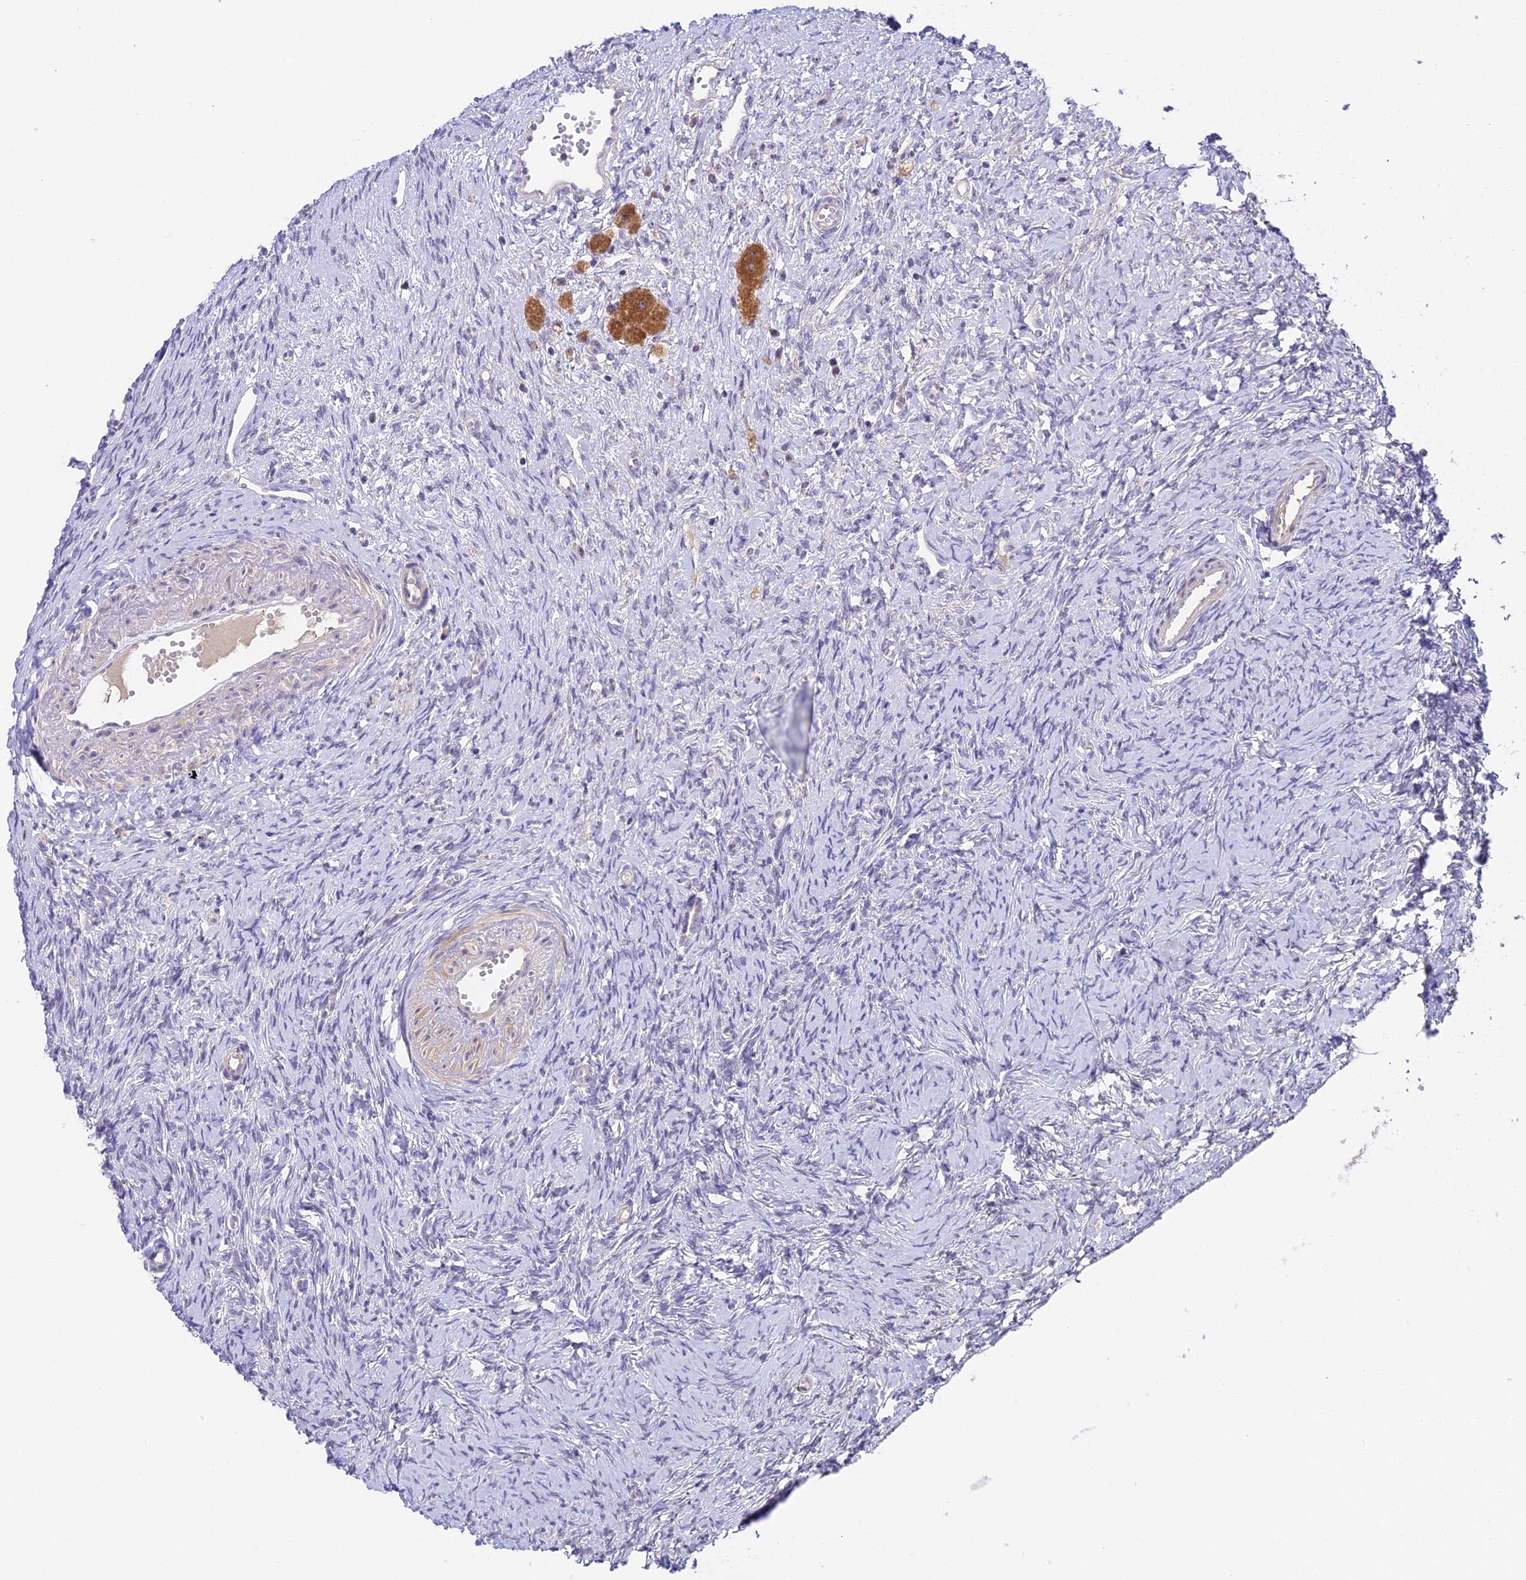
{"staining": {"intensity": "negative", "quantity": "none", "location": "none"}, "tissue": "ovary", "cell_type": "Ovarian stroma cells", "image_type": "normal", "snomed": [{"axis": "morphology", "description": "Normal tissue, NOS"}, {"axis": "topography", "description": "Ovary"}], "caption": "This is an immunohistochemistry (IHC) histopathology image of benign human ovary. There is no positivity in ovarian stroma cells.", "gene": "RAD51", "patient": {"sex": "female", "age": 51}}